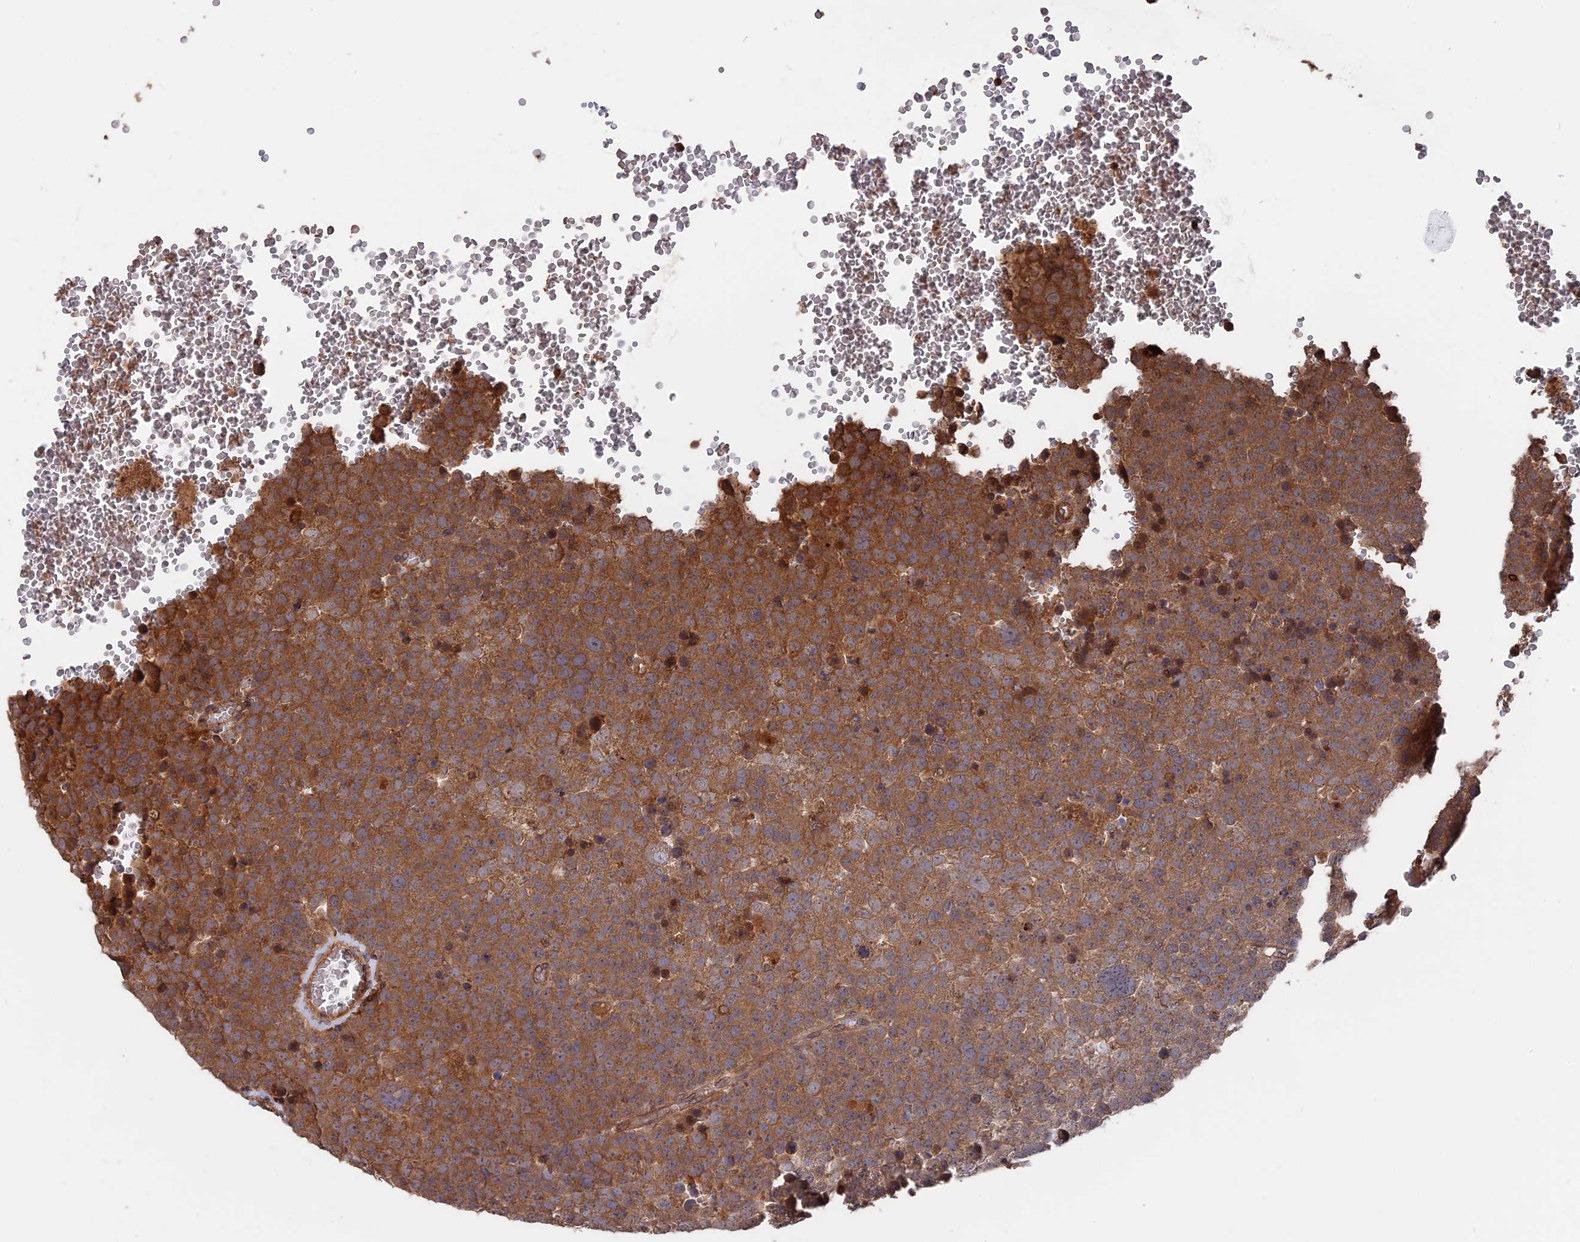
{"staining": {"intensity": "moderate", "quantity": ">75%", "location": "cytoplasmic/membranous"}, "tissue": "testis cancer", "cell_type": "Tumor cells", "image_type": "cancer", "snomed": [{"axis": "morphology", "description": "Seminoma, NOS"}, {"axis": "topography", "description": "Testis"}], "caption": "Tumor cells exhibit medium levels of moderate cytoplasmic/membranous staining in approximately >75% of cells in human testis cancer.", "gene": "TELO2", "patient": {"sex": "male", "age": 71}}